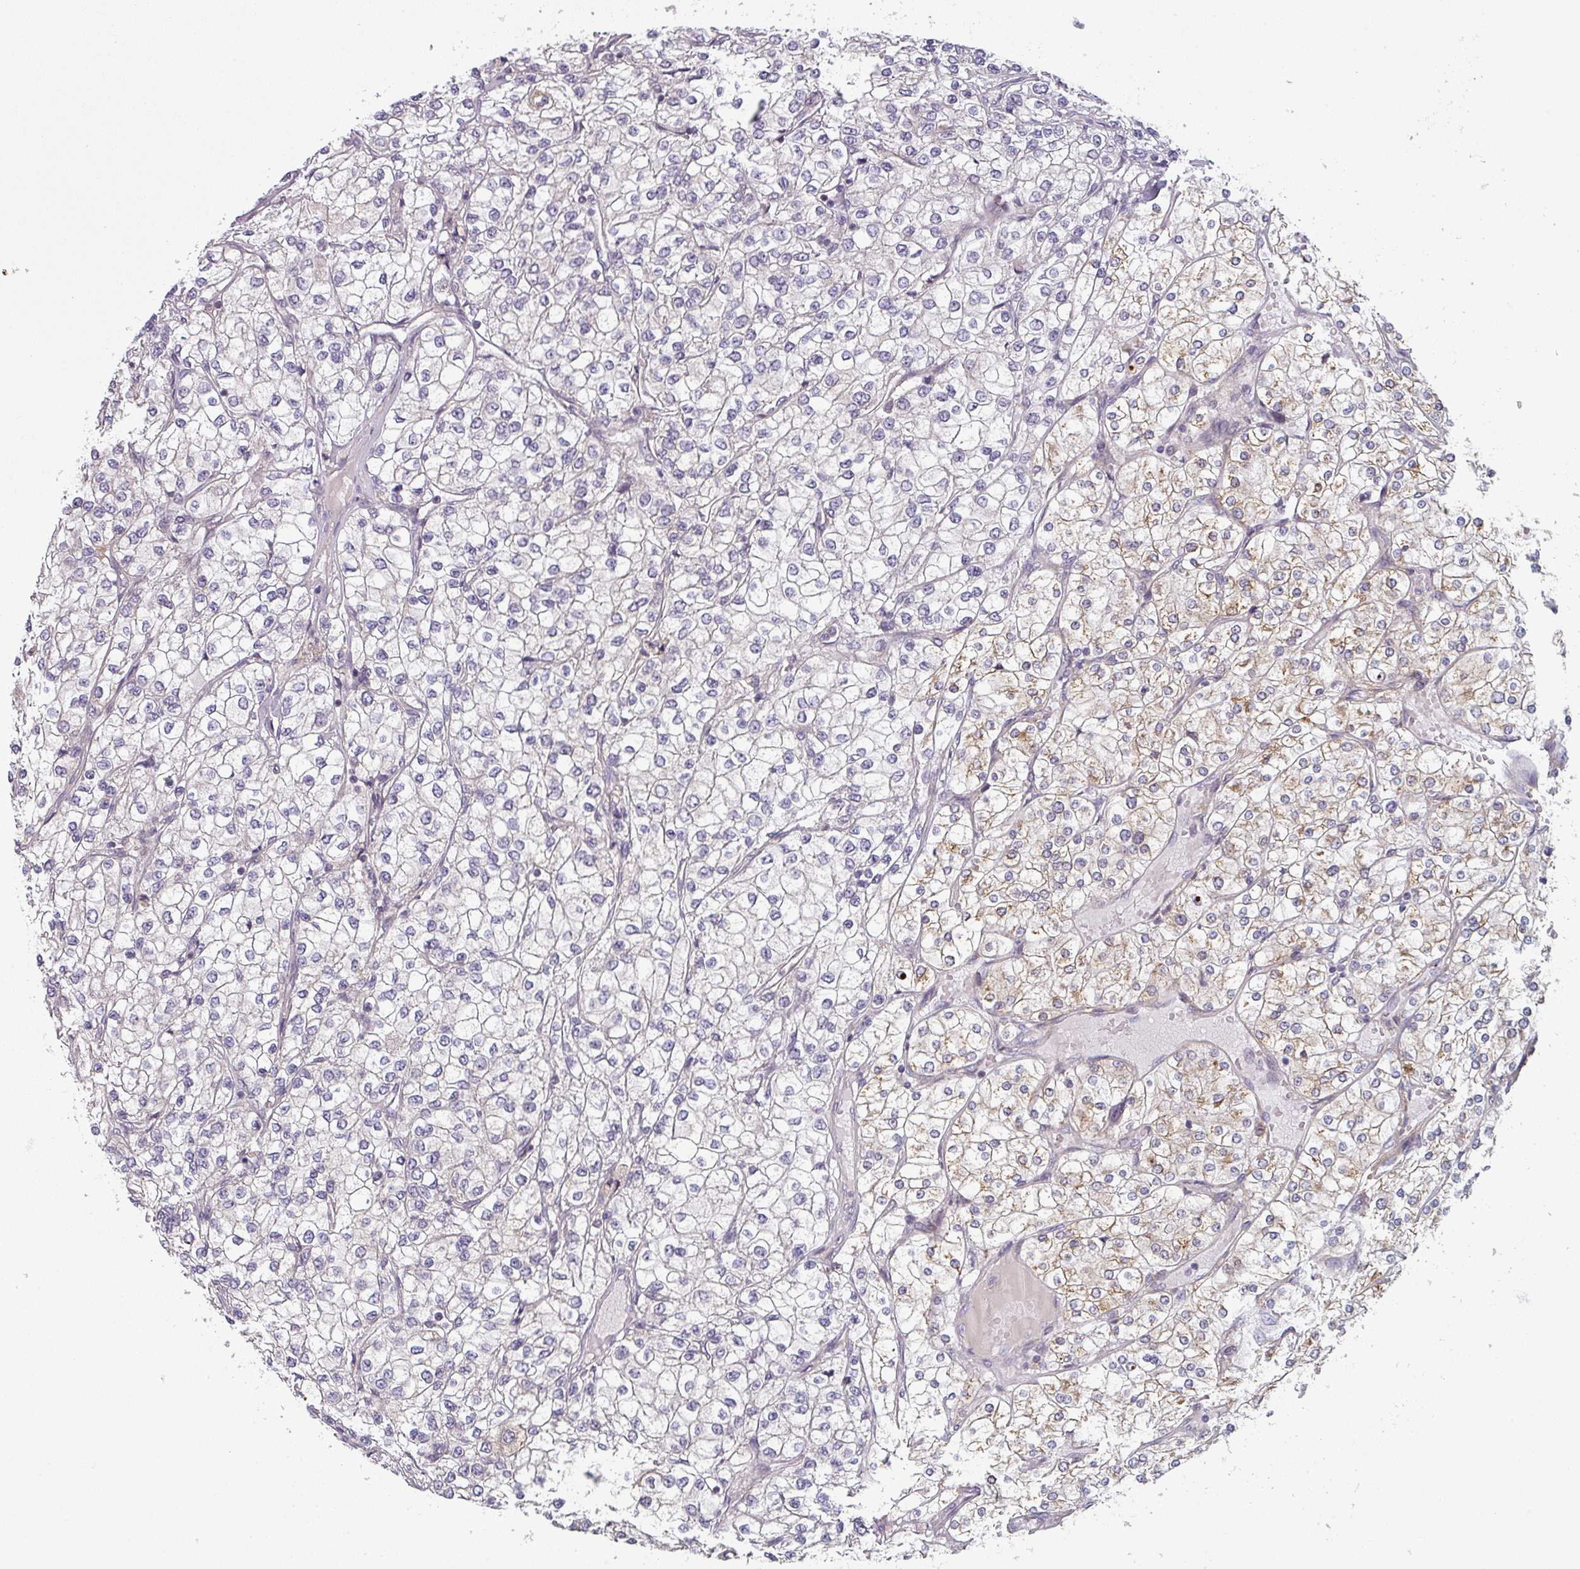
{"staining": {"intensity": "weak", "quantity": "25%-75%", "location": "cytoplasmic/membranous"}, "tissue": "renal cancer", "cell_type": "Tumor cells", "image_type": "cancer", "snomed": [{"axis": "morphology", "description": "Adenocarcinoma, NOS"}, {"axis": "topography", "description": "Kidney"}], "caption": "An immunohistochemistry micrograph of neoplastic tissue is shown. Protein staining in brown labels weak cytoplasmic/membranous positivity in adenocarcinoma (renal) within tumor cells.", "gene": "TAPT1", "patient": {"sex": "male", "age": 80}}